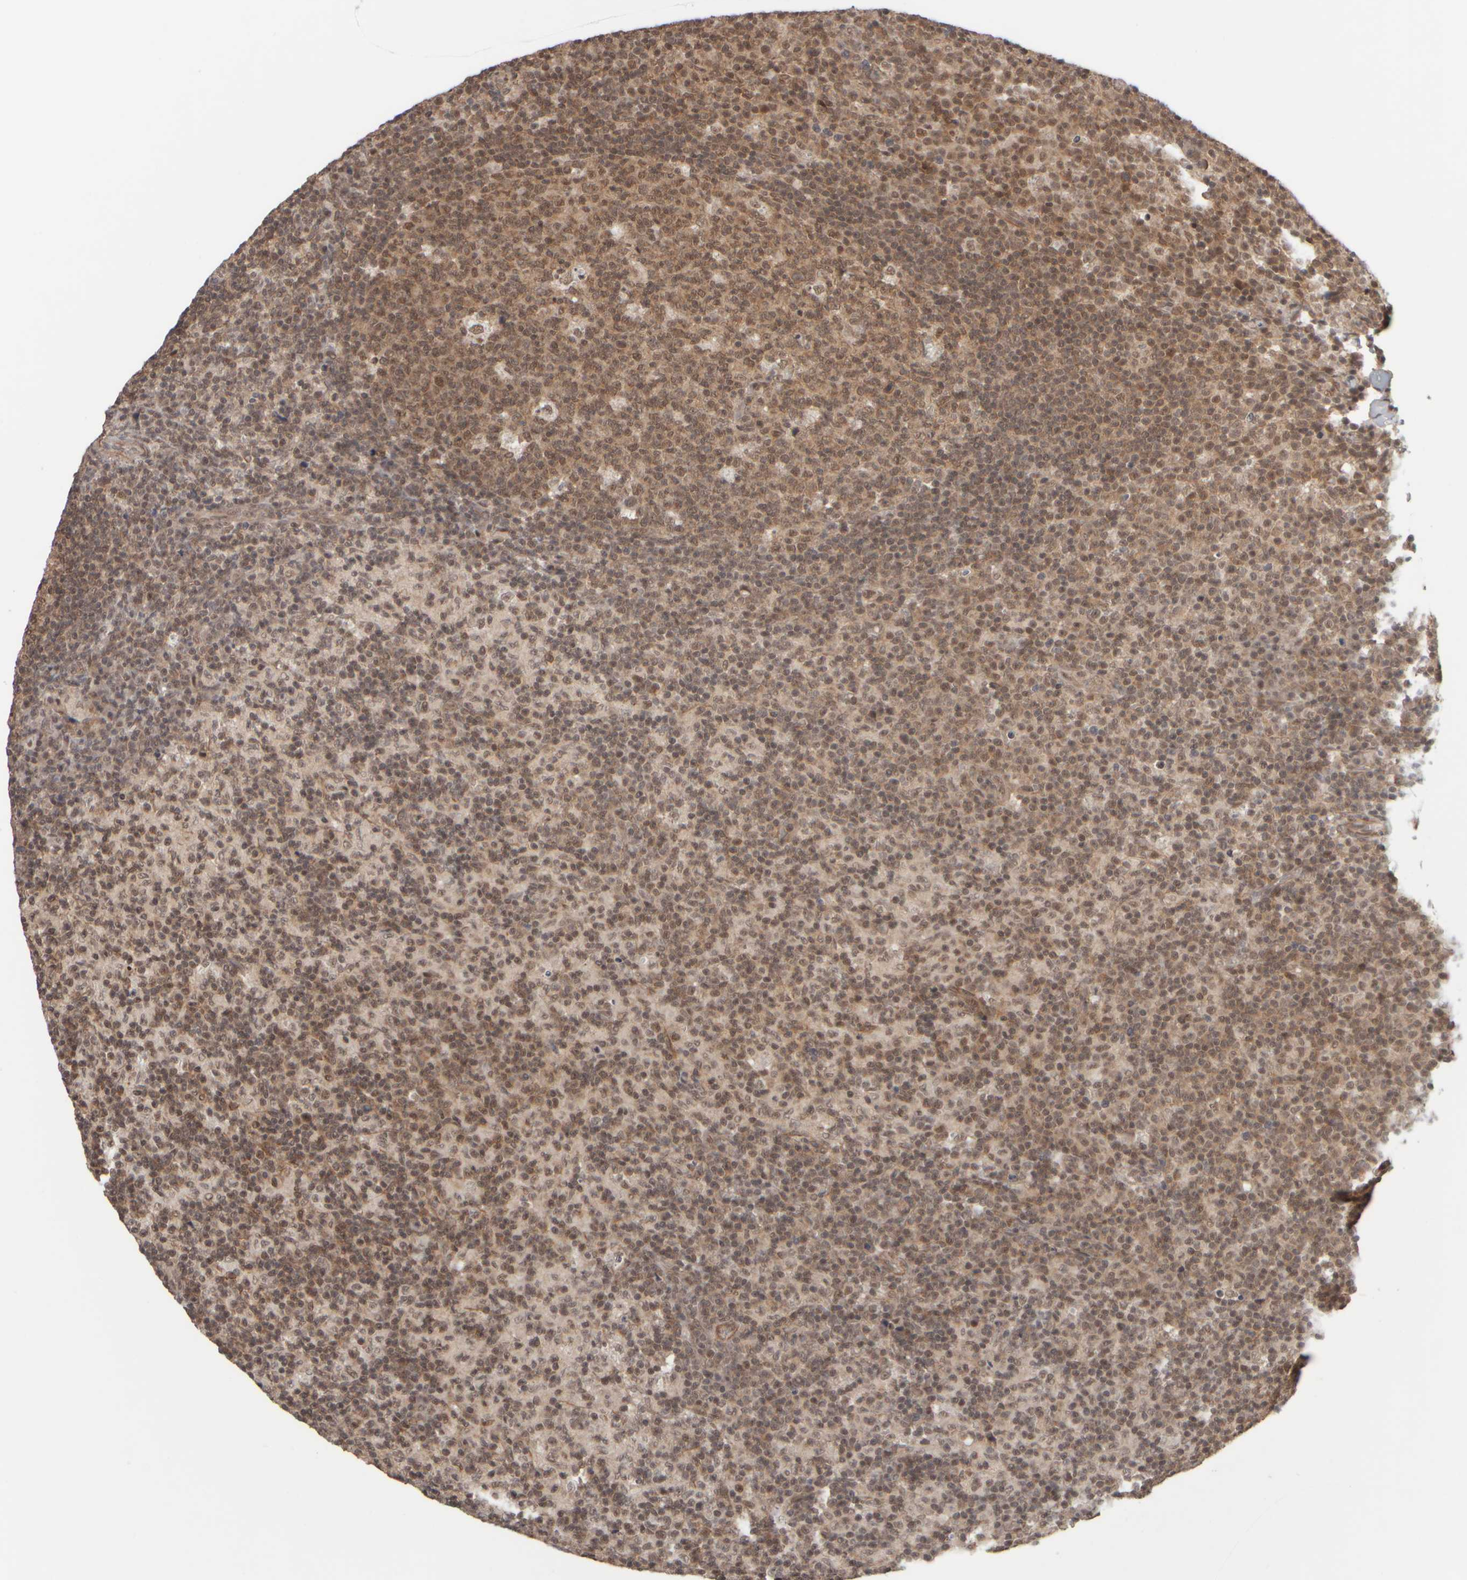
{"staining": {"intensity": "moderate", "quantity": ">75%", "location": "cytoplasmic/membranous,nuclear"}, "tissue": "lymph node", "cell_type": "Germinal center cells", "image_type": "normal", "snomed": [{"axis": "morphology", "description": "Normal tissue, NOS"}, {"axis": "morphology", "description": "Inflammation, NOS"}, {"axis": "topography", "description": "Lymph node"}], "caption": "IHC (DAB) staining of unremarkable human lymph node demonstrates moderate cytoplasmic/membranous,nuclear protein expression in about >75% of germinal center cells.", "gene": "SYNRG", "patient": {"sex": "male", "age": 55}}